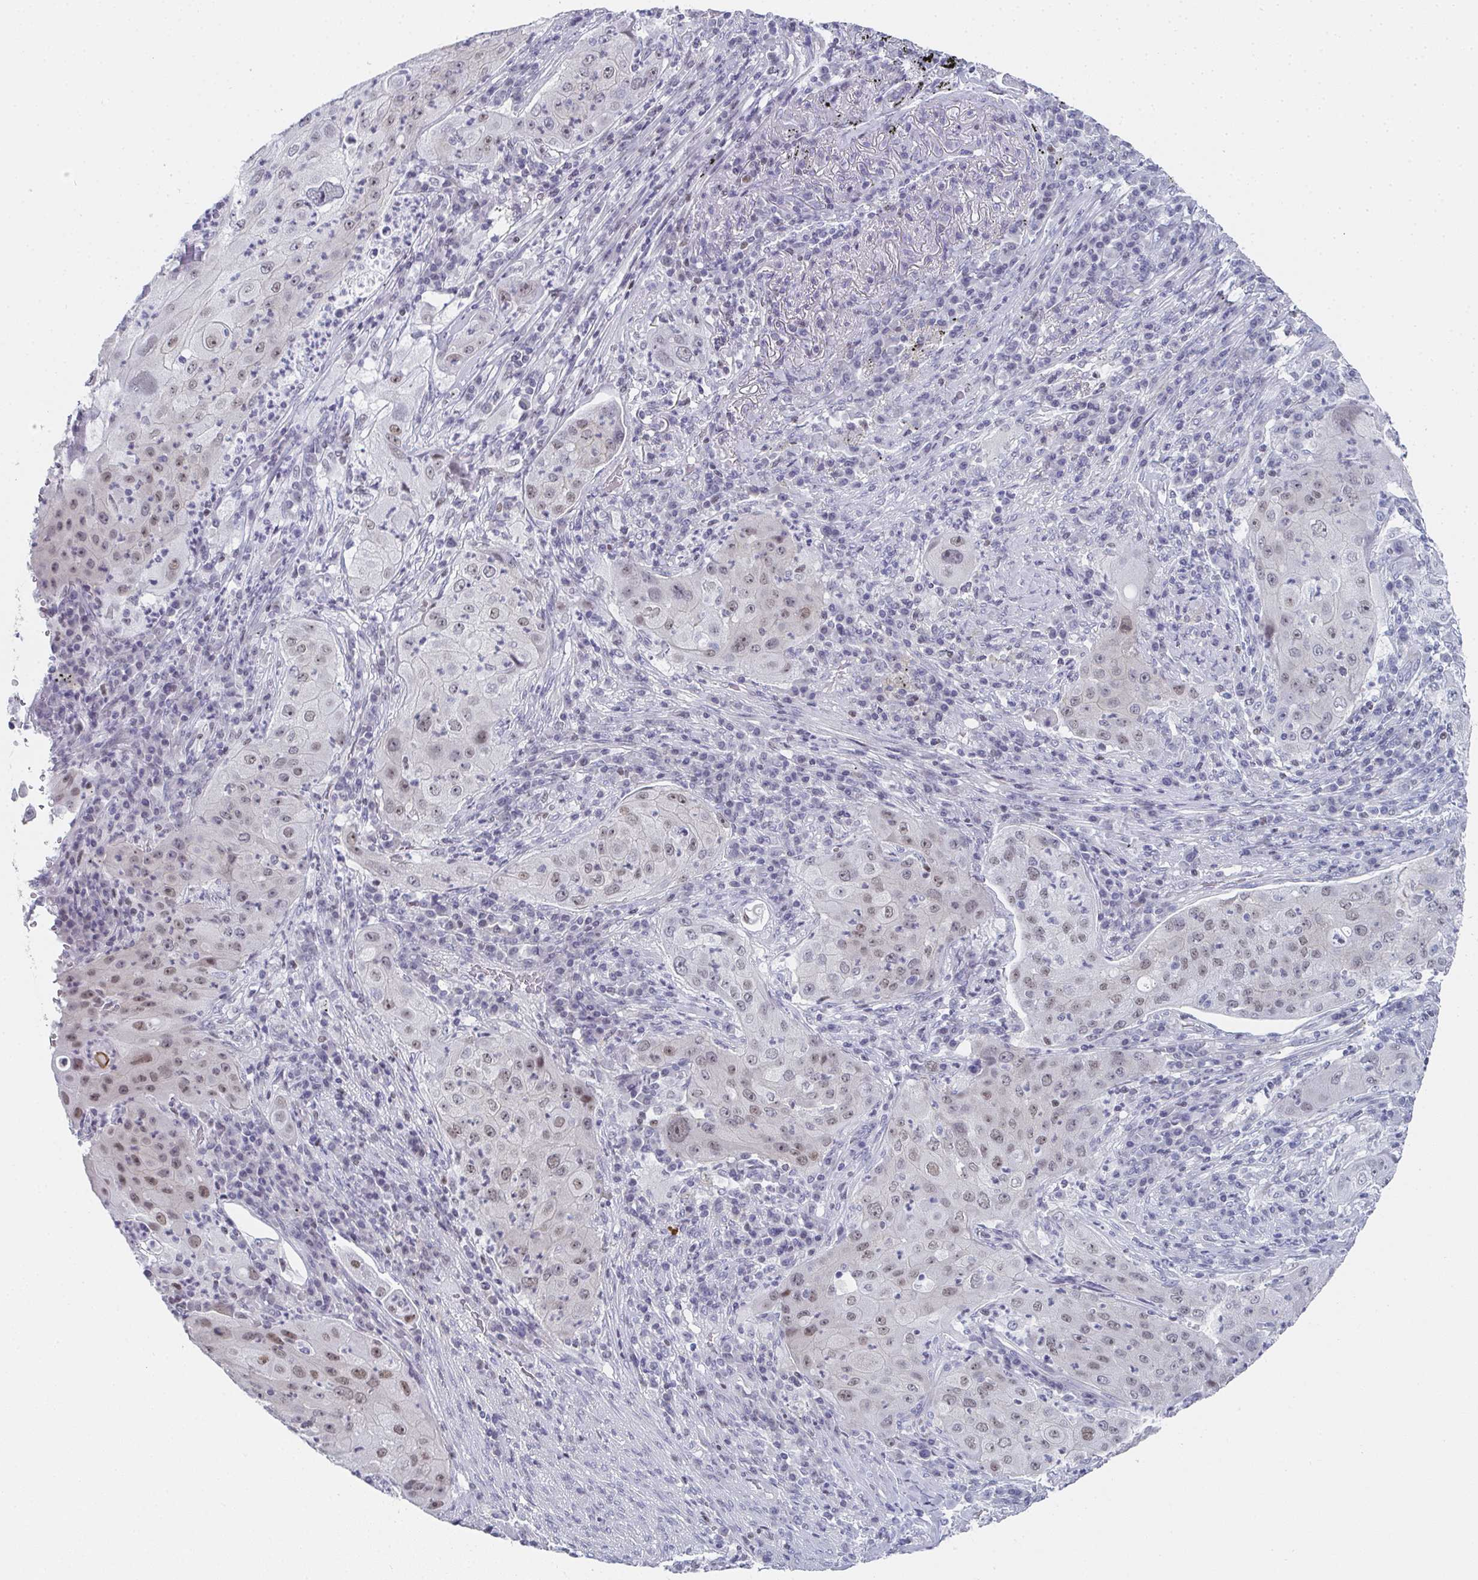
{"staining": {"intensity": "weak", "quantity": "25%-75%", "location": "nuclear"}, "tissue": "lung cancer", "cell_type": "Tumor cells", "image_type": "cancer", "snomed": [{"axis": "morphology", "description": "Squamous cell carcinoma, NOS"}, {"axis": "topography", "description": "Lung"}], "caption": "This micrograph displays immunohistochemistry (IHC) staining of lung cancer (squamous cell carcinoma), with low weak nuclear staining in about 25%-75% of tumor cells.", "gene": "PYCR3", "patient": {"sex": "female", "age": 59}}